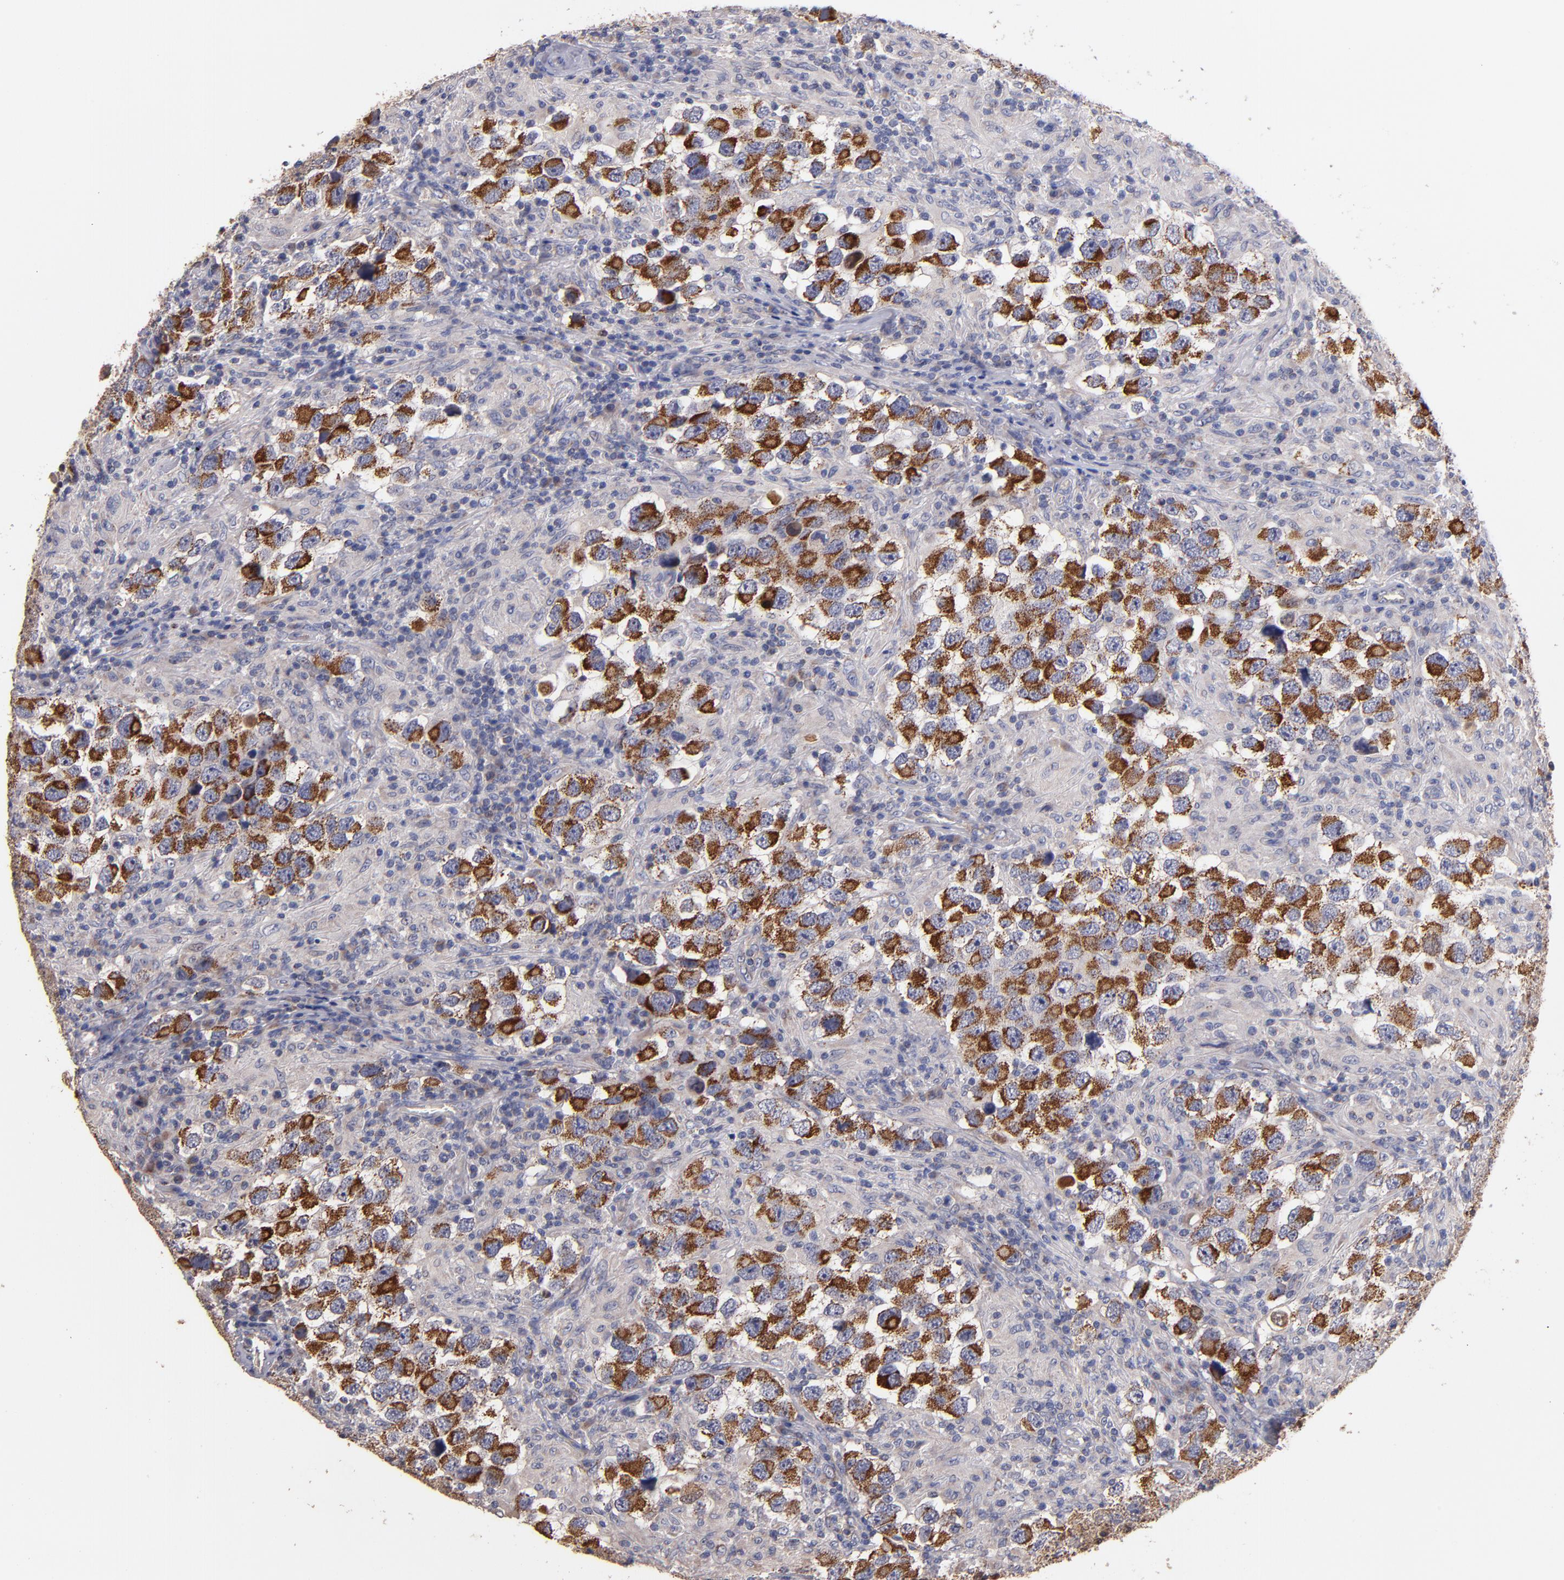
{"staining": {"intensity": "moderate", "quantity": ">75%", "location": "cytoplasmic/membranous"}, "tissue": "testis cancer", "cell_type": "Tumor cells", "image_type": "cancer", "snomed": [{"axis": "morphology", "description": "Carcinoma, Embryonal, NOS"}, {"axis": "topography", "description": "Testis"}], "caption": "Immunohistochemistry of human testis cancer (embryonal carcinoma) reveals medium levels of moderate cytoplasmic/membranous expression in approximately >75% of tumor cells.", "gene": "DIABLO", "patient": {"sex": "male", "age": 21}}